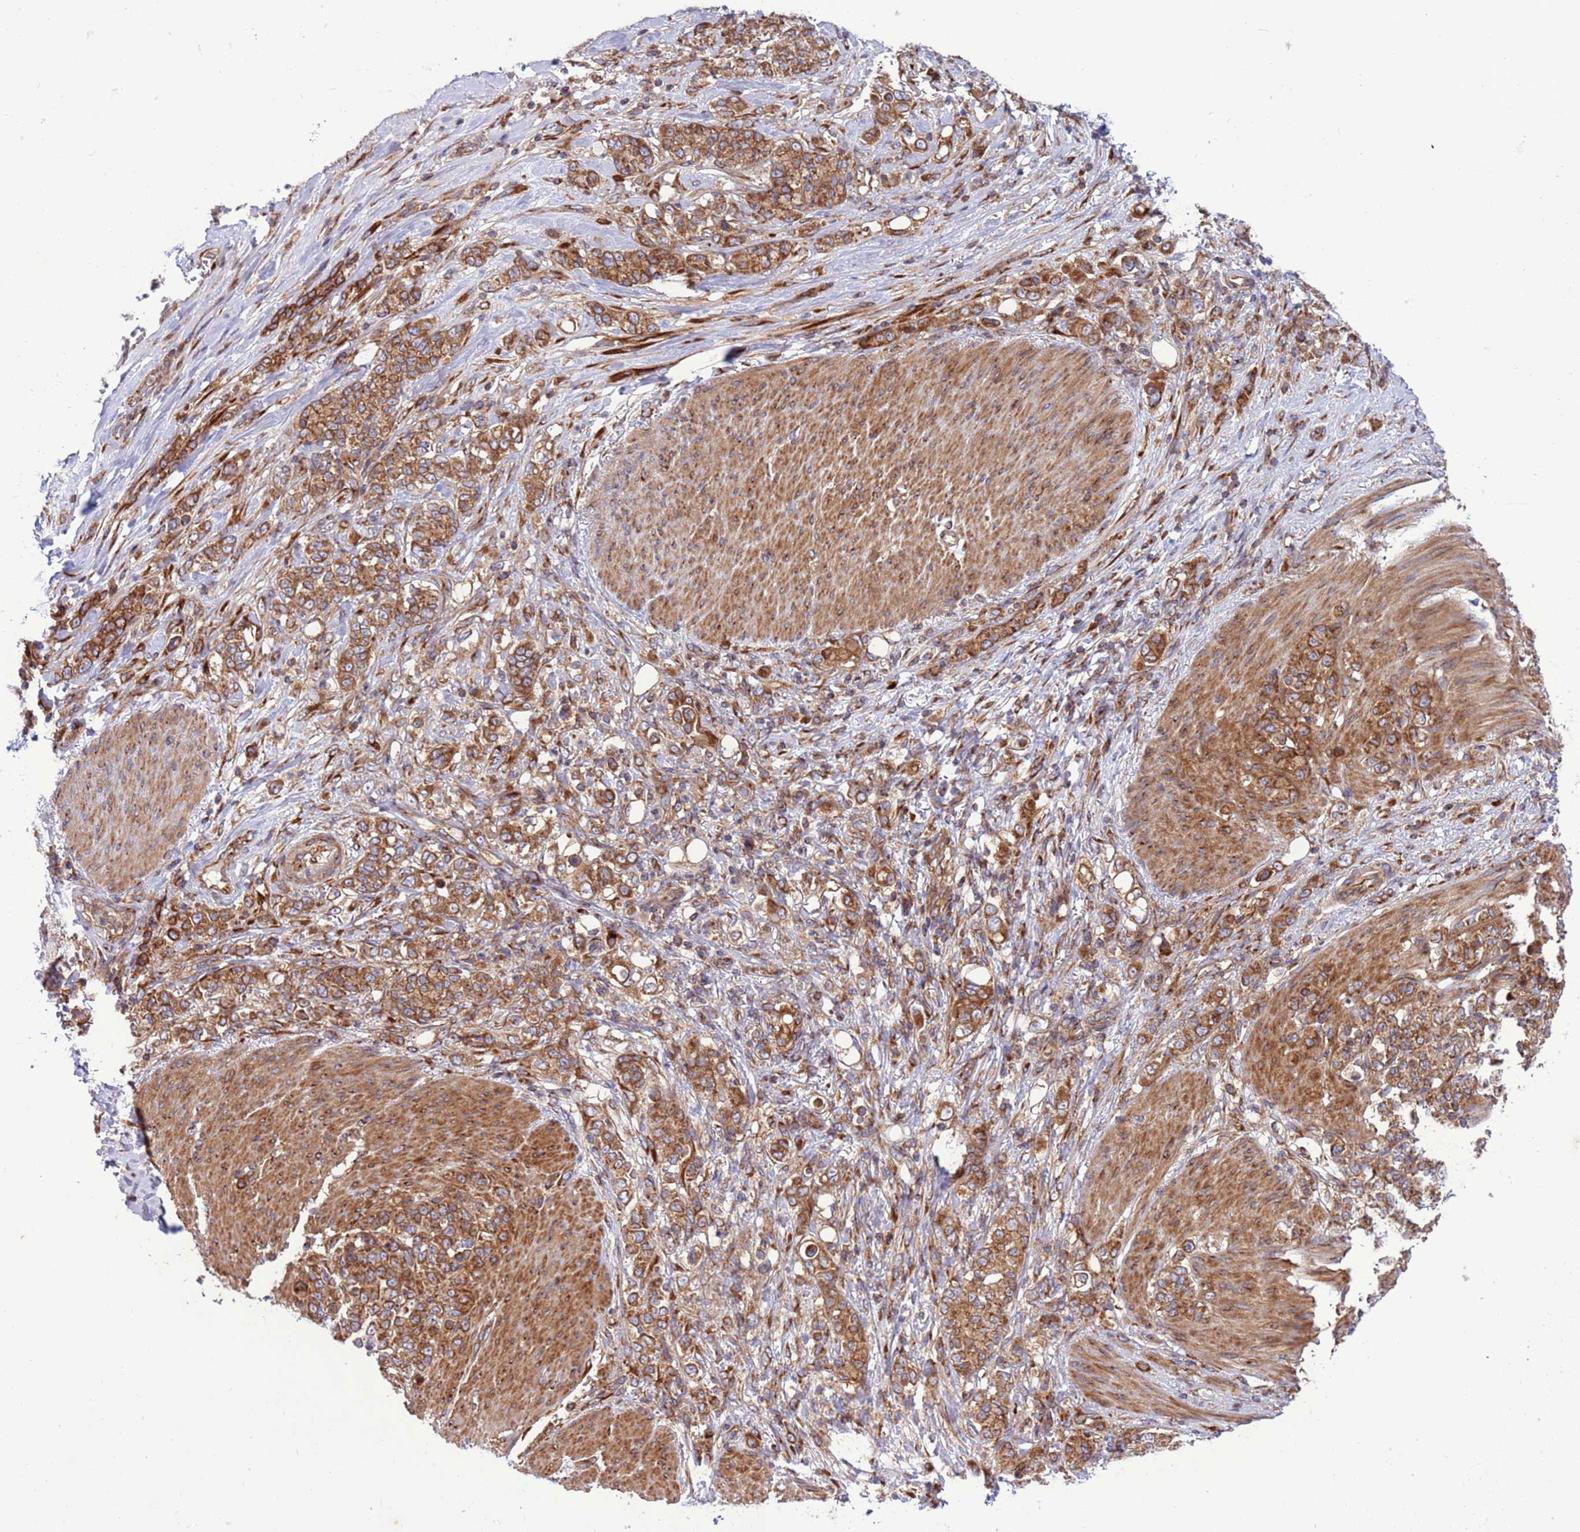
{"staining": {"intensity": "moderate", "quantity": ">75%", "location": "cytoplasmic/membranous"}, "tissue": "stomach cancer", "cell_type": "Tumor cells", "image_type": "cancer", "snomed": [{"axis": "morphology", "description": "Adenocarcinoma, NOS"}, {"axis": "topography", "description": "Stomach"}], "caption": "Stomach adenocarcinoma stained with DAB (3,3'-diaminobenzidine) IHC shows medium levels of moderate cytoplasmic/membranous positivity in about >75% of tumor cells.", "gene": "ZC3HAV1", "patient": {"sex": "female", "age": 79}}